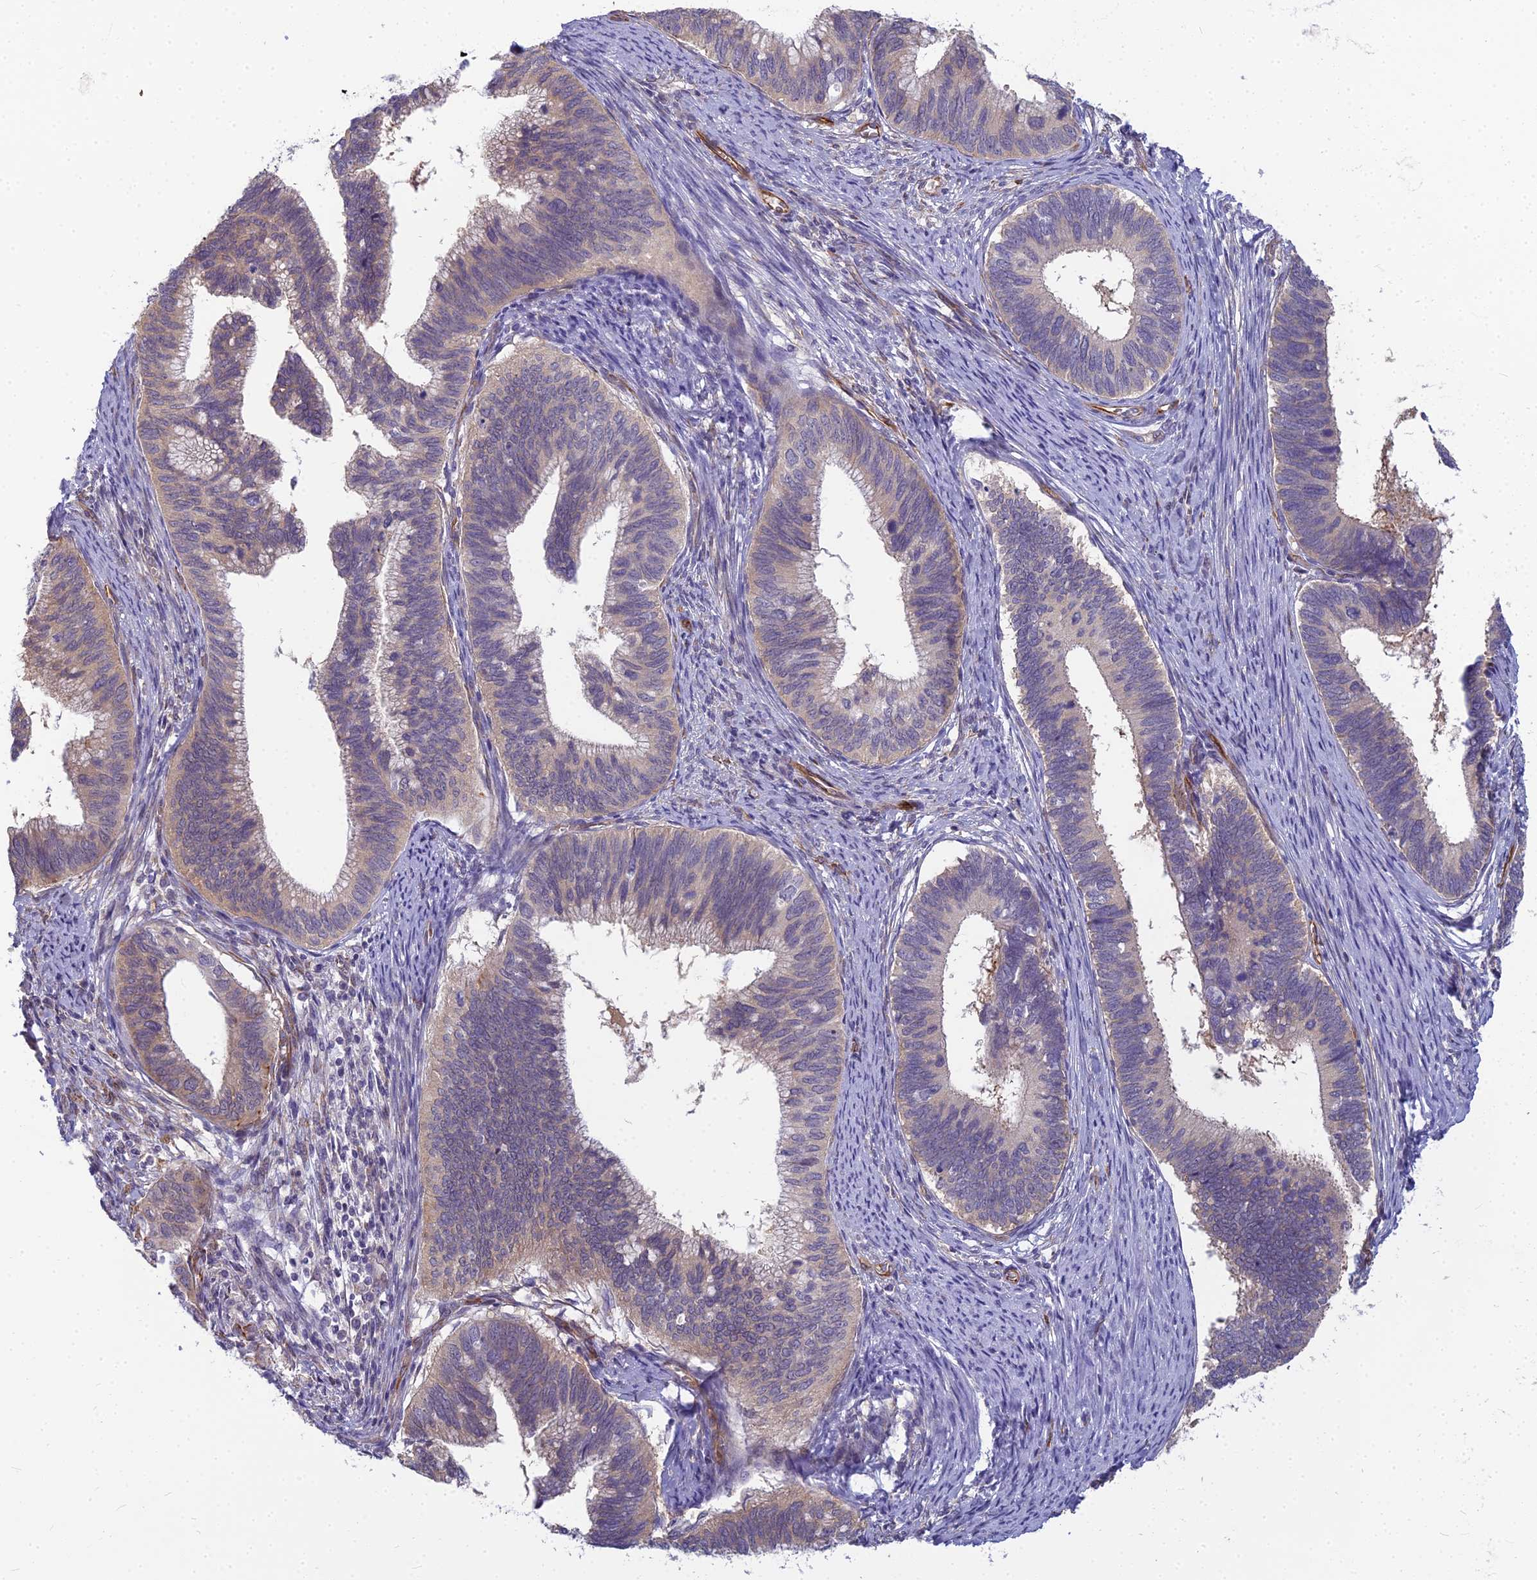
{"staining": {"intensity": "weak", "quantity": "<25%", "location": "cytoplasmic/membranous"}, "tissue": "cervical cancer", "cell_type": "Tumor cells", "image_type": "cancer", "snomed": [{"axis": "morphology", "description": "Adenocarcinoma, NOS"}, {"axis": "topography", "description": "Cervix"}], "caption": "There is no significant expression in tumor cells of adenocarcinoma (cervical).", "gene": "RGL3", "patient": {"sex": "female", "age": 42}}